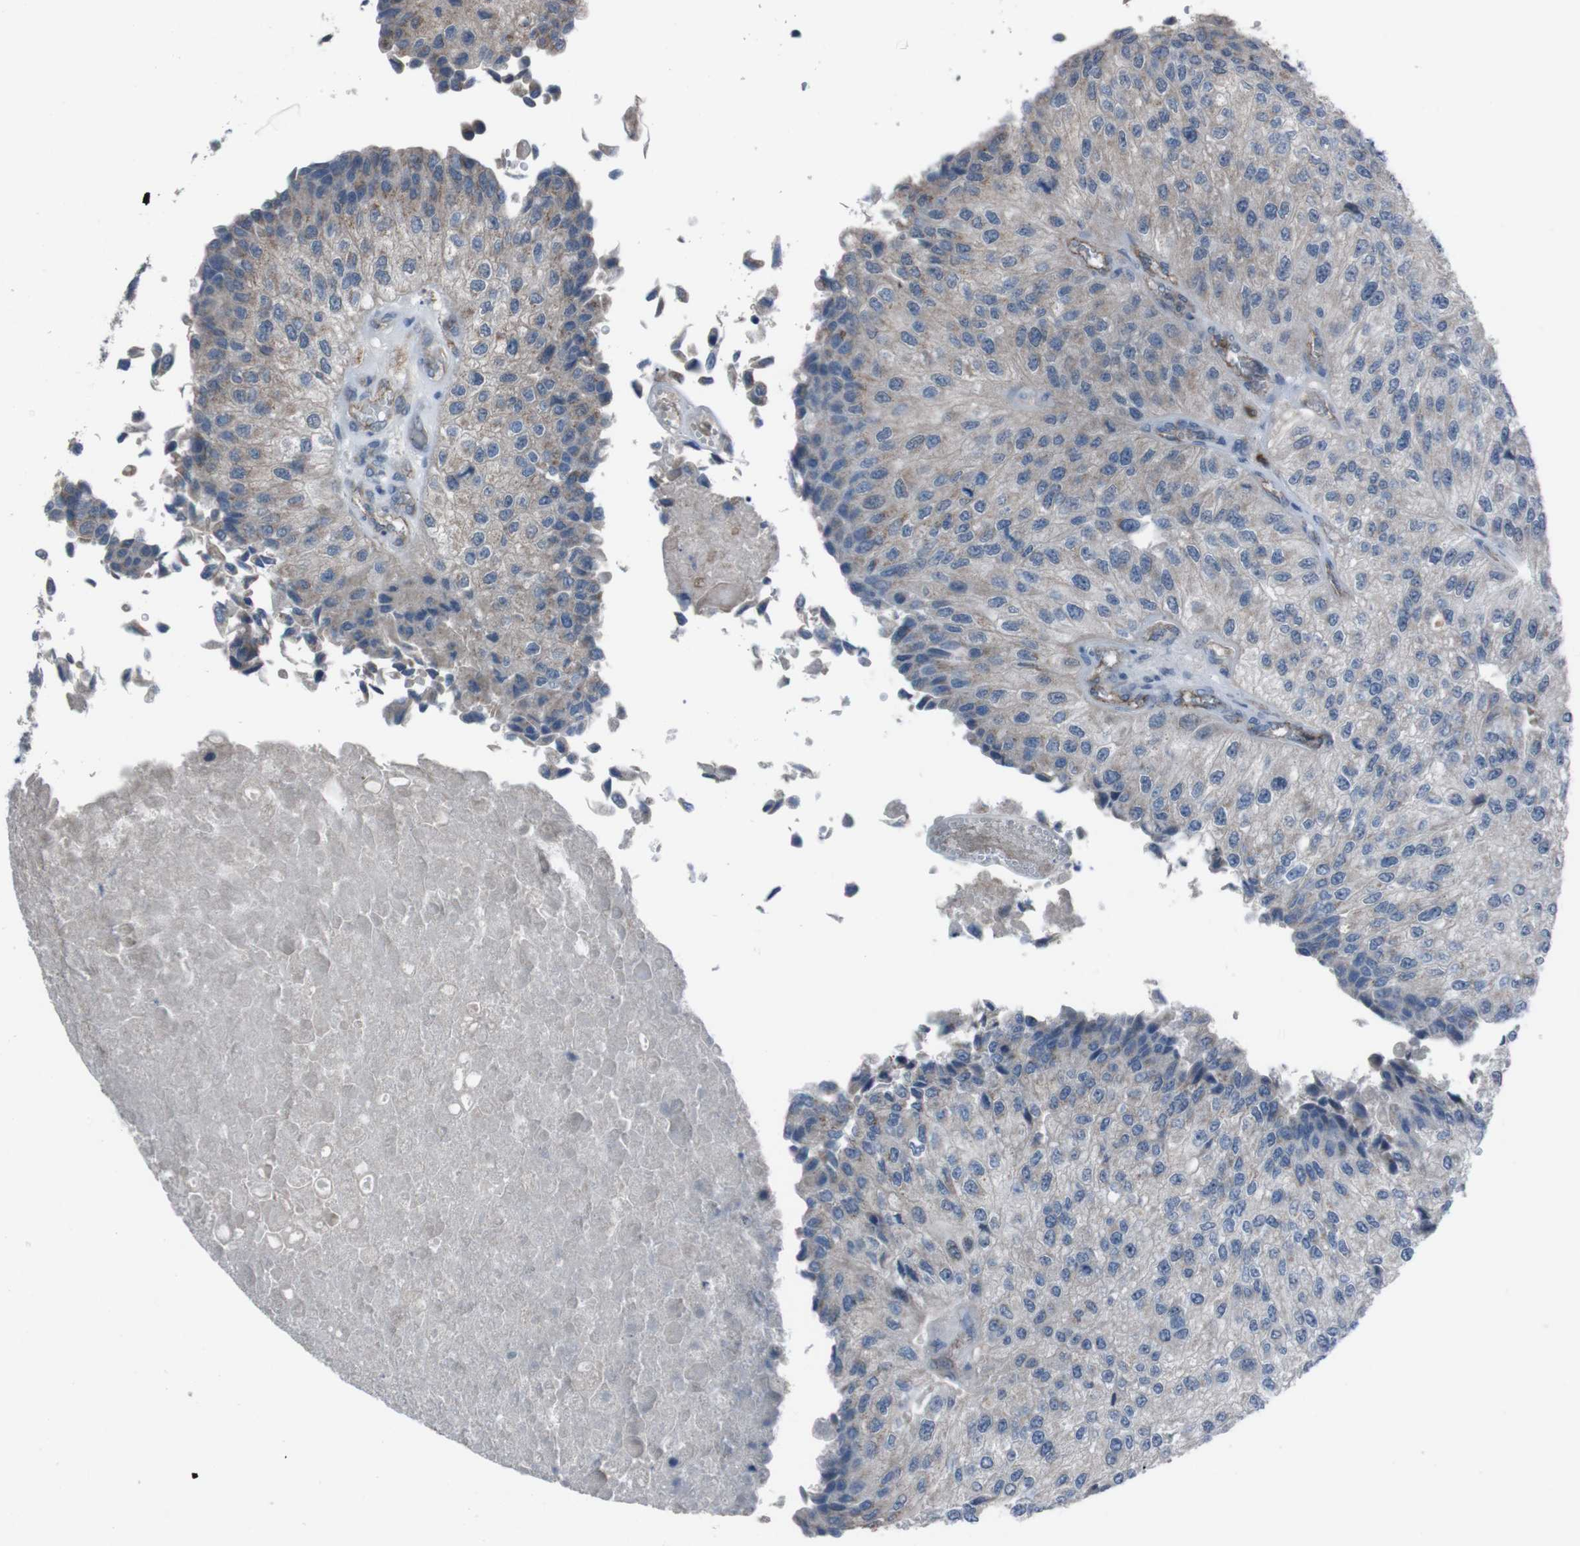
{"staining": {"intensity": "weak", "quantity": "<25%", "location": "cytoplasmic/membranous"}, "tissue": "urothelial cancer", "cell_type": "Tumor cells", "image_type": "cancer", "snomed": [{"axis": "morphology", "description": "Urothelial carcinoma, High grade"}, {"axis": "topography", "description": "Kidney"}, {"axis": "topography", "description": "Urinary bladder"}], "caption": "There is no significant staining in tumor cells of urothelial cancer. The staining was performed using DAB (3,3'-diaminobenzidine) to visualize the protein expression in brown, while the nuclei were stained in blue with hematoxylin (Magnification: 20x).", "gene": "EFNA5", "patient": {"sex": "male", "age": 77}}